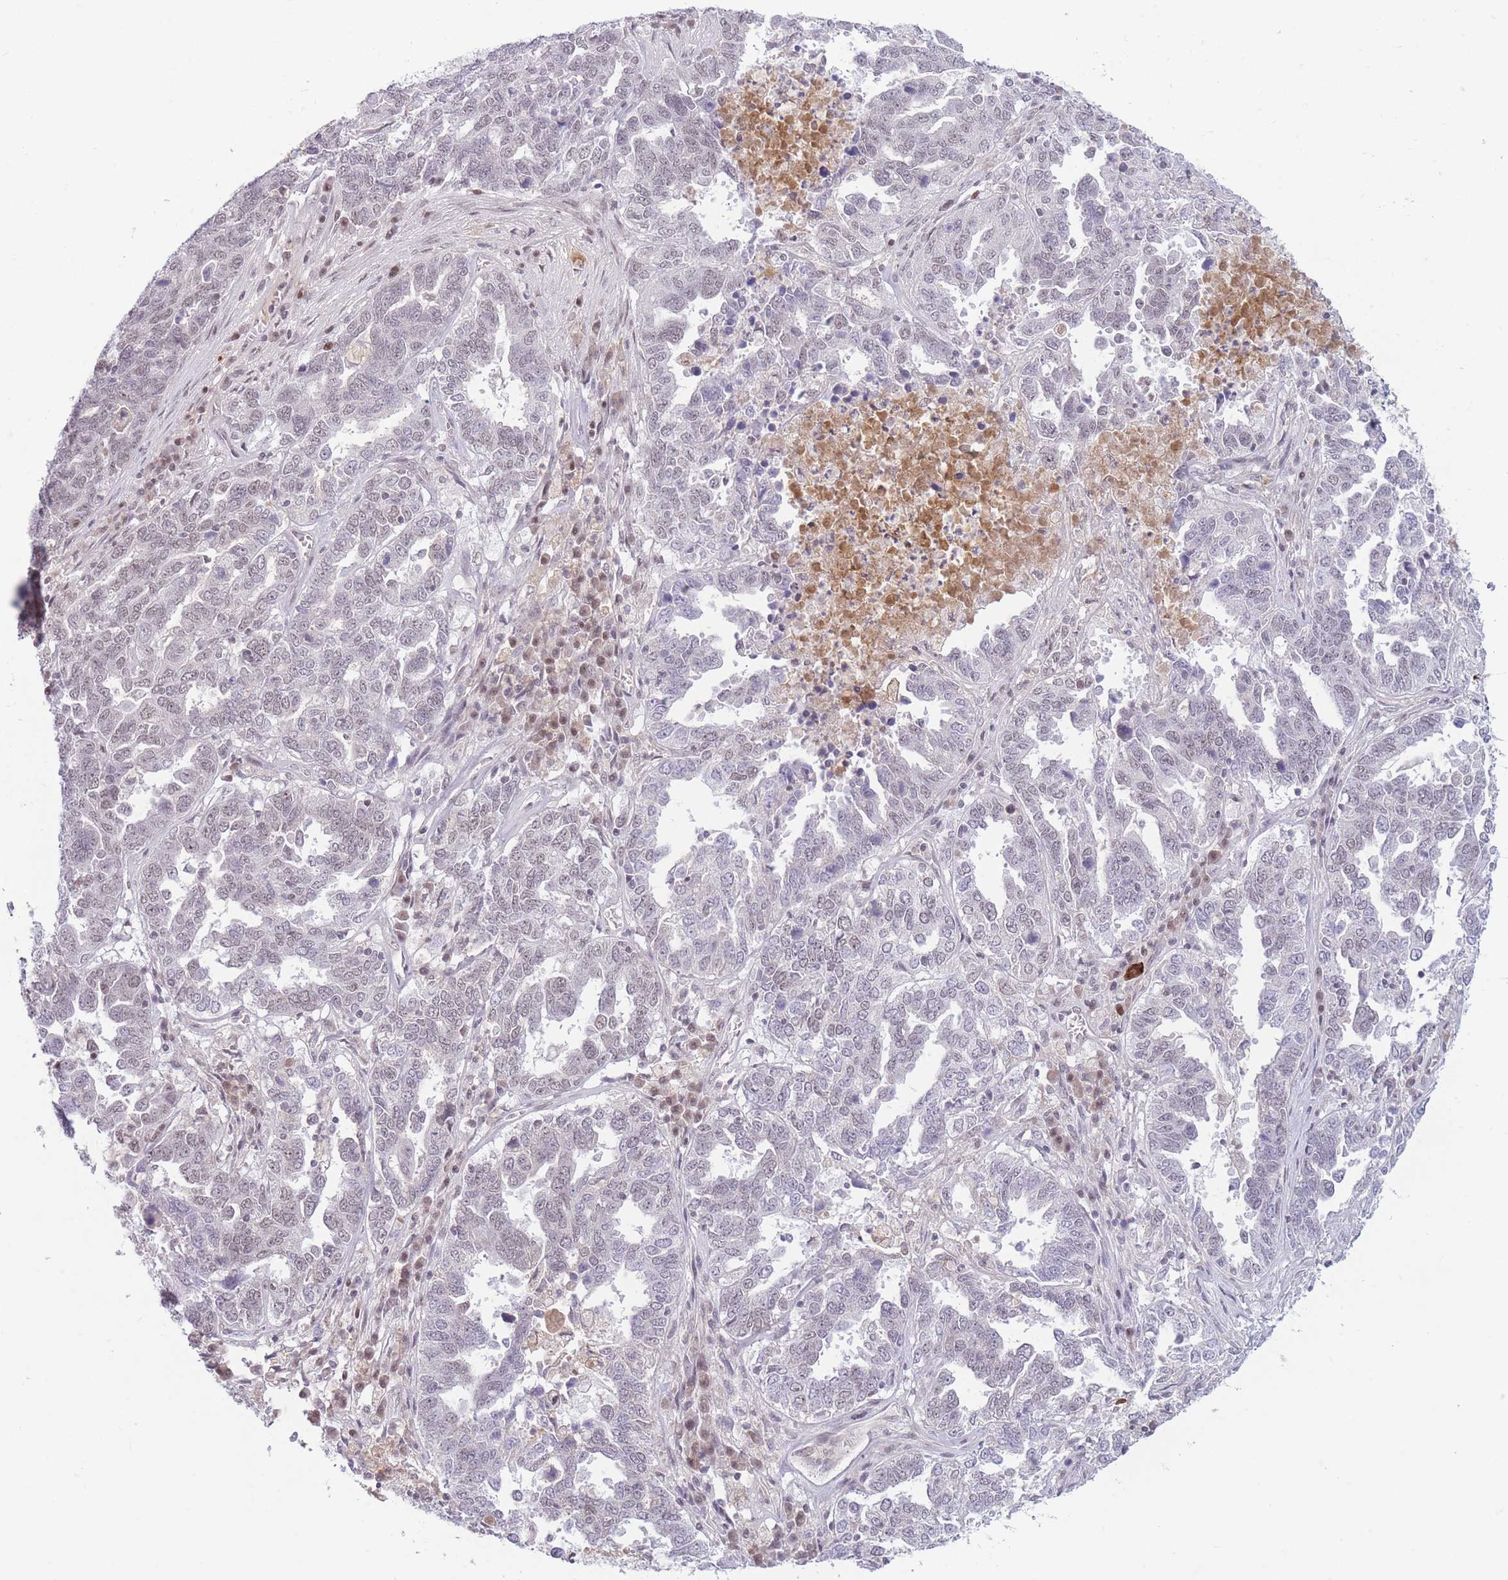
{"staining": {"intensity": "negative", "quantity": "none", "location": "none"}, "tissue": "ovarian cancer", "cell_type": "Tumor cells", "image_type": "cancer", "snomed": [{"axis": "morphology", "description": "Carcinoma, endometroid"}, {"axis": "topography", "description": "Ovary"}], "caption": "The immunohistochemistry (IHC) histopathology image has no significant staining in tumor cells of ovarian cancer tissue.", "gene": "ARID3B", "patient": {"sex": "female", "age": 62}}